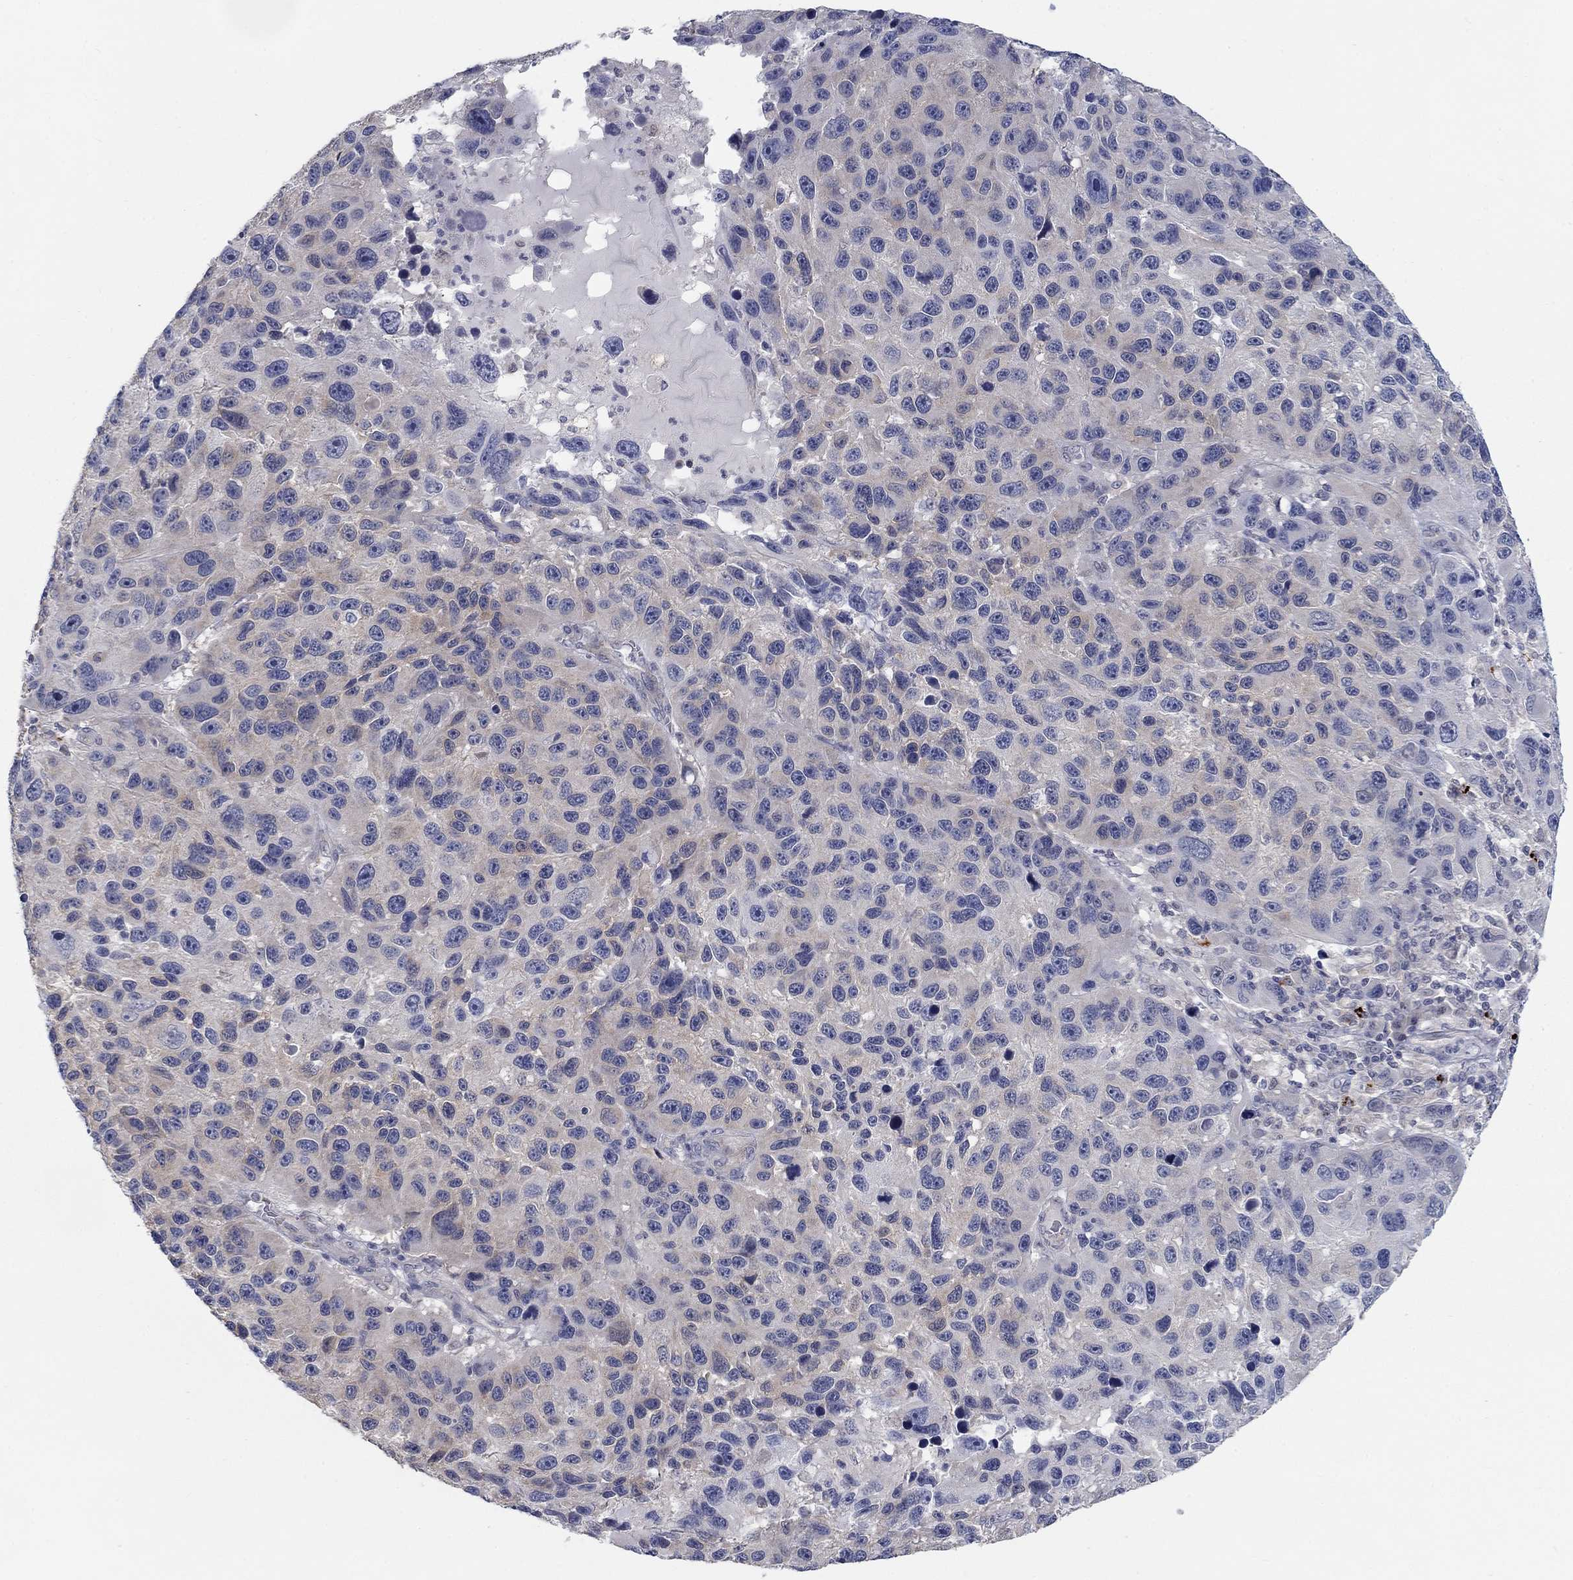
{"staining": {"intensity": "negative", "quantity": "none", "location": "none"}, "tissue": "melanoma", "cell_type": "Tumor cells", "image_type": "cancer", "snomed": [{"axis": "morphology", "description": "Malignant melanoma, NOS"}, {"axis": "topography", "description": "Skin"}], "caption": "A histopathology image of melanoma stained for a protein exhibits no brown staining in tumor cells. The staining was performed using DAB to visualize the protein expression in brown, while the nuclei were stained in blue with hematoxylin (Magnification: 20x).", "gene": "MTSS2", "patient": {"sex": "male", "age": 53}}